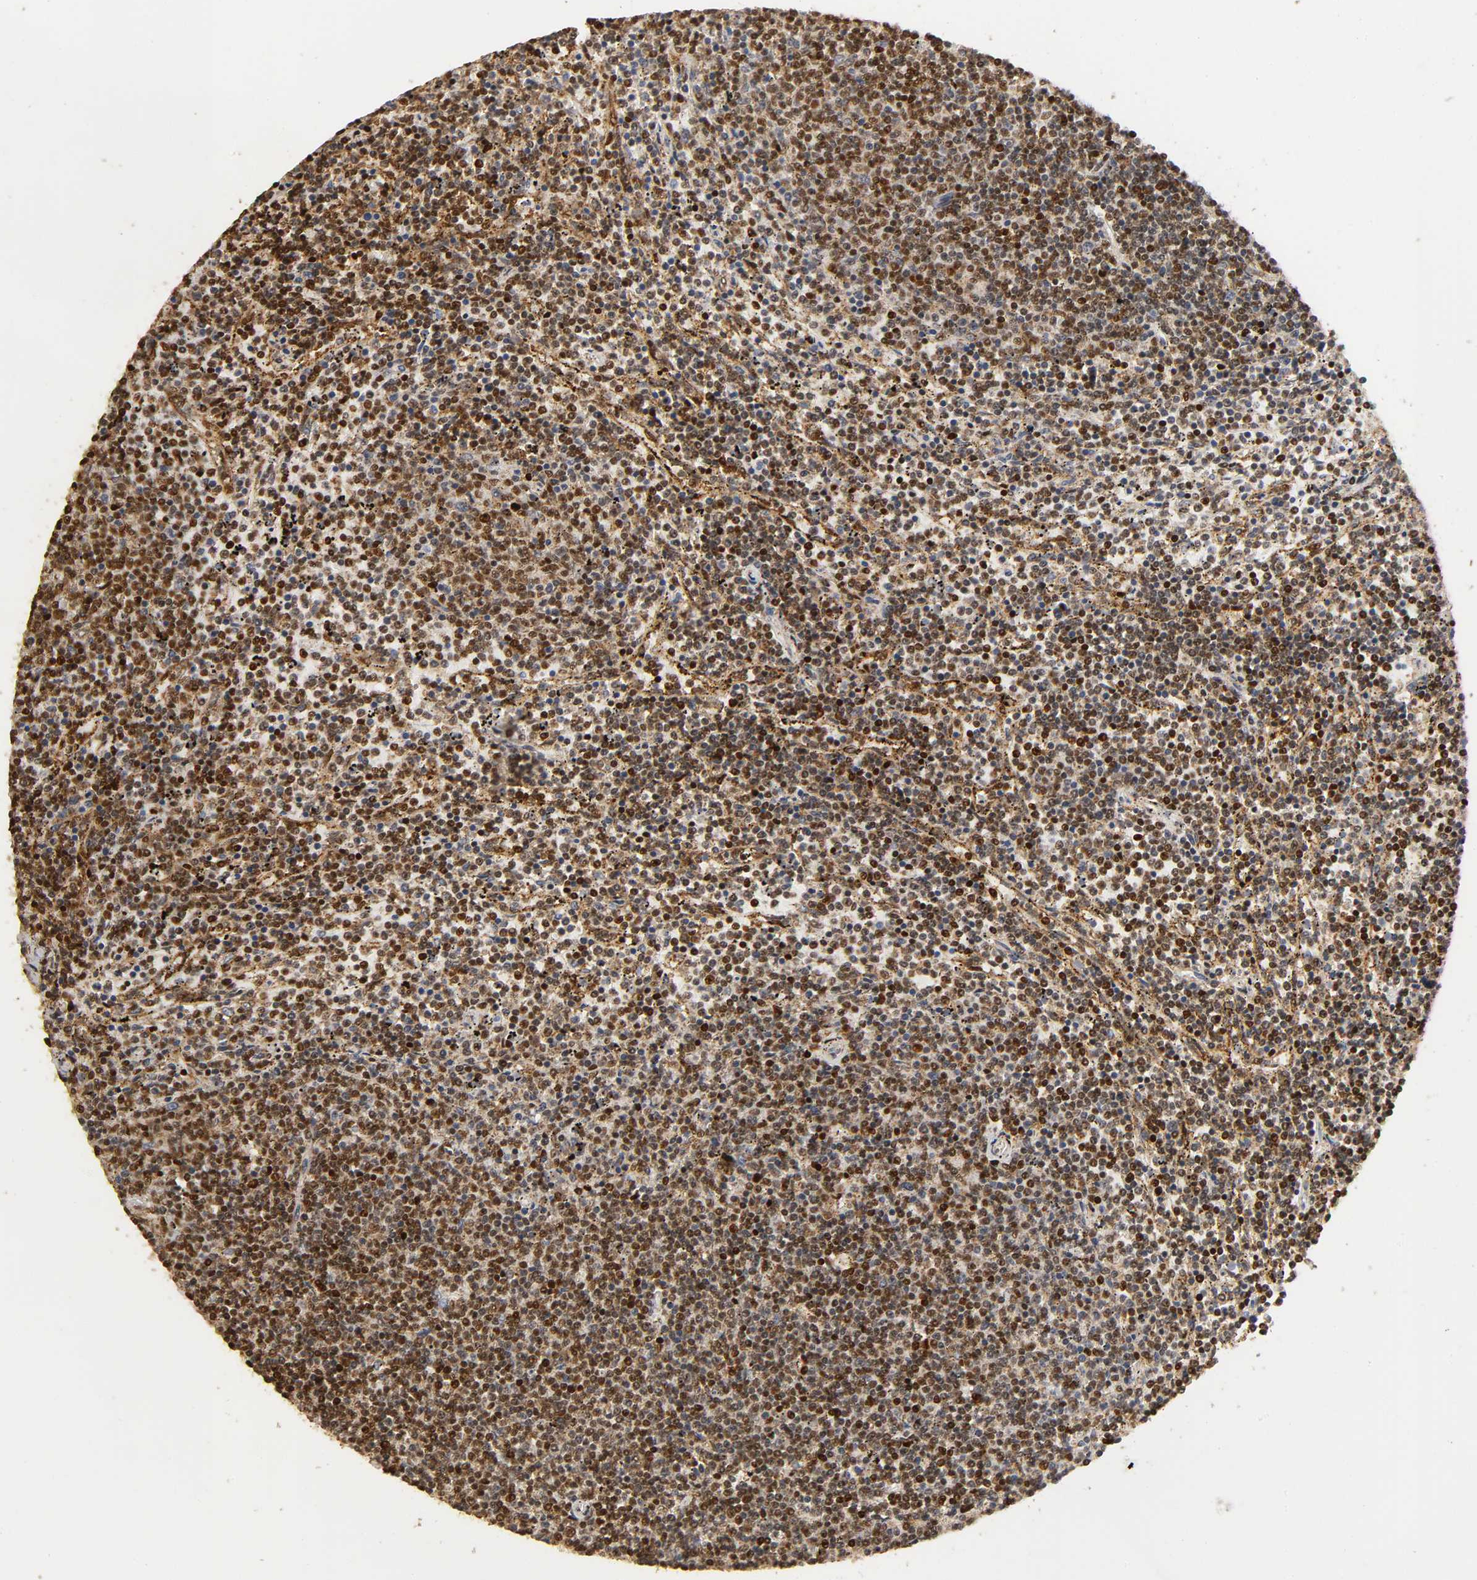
{"staining": {"intensity": "strong", "quantity": ">75%", "location": "nuclear"}, "tissue": "lymphoma", "cell_type": "Tumor cells", "image_type": "cancer", "snomed": [{"axis": "morphology", "description": "Malignant lymphoma, non-Hodgkin's type, Low grade"}, {"axis": "topography", "description": "Spleen"}], "caption": "Lymphoma was stained to show a protein in brown. There is high levels of strong nuclear staining in about >75% of tumor cells.", "gene": "RNF122", "patient": {"sex": "female", "age": 50}}